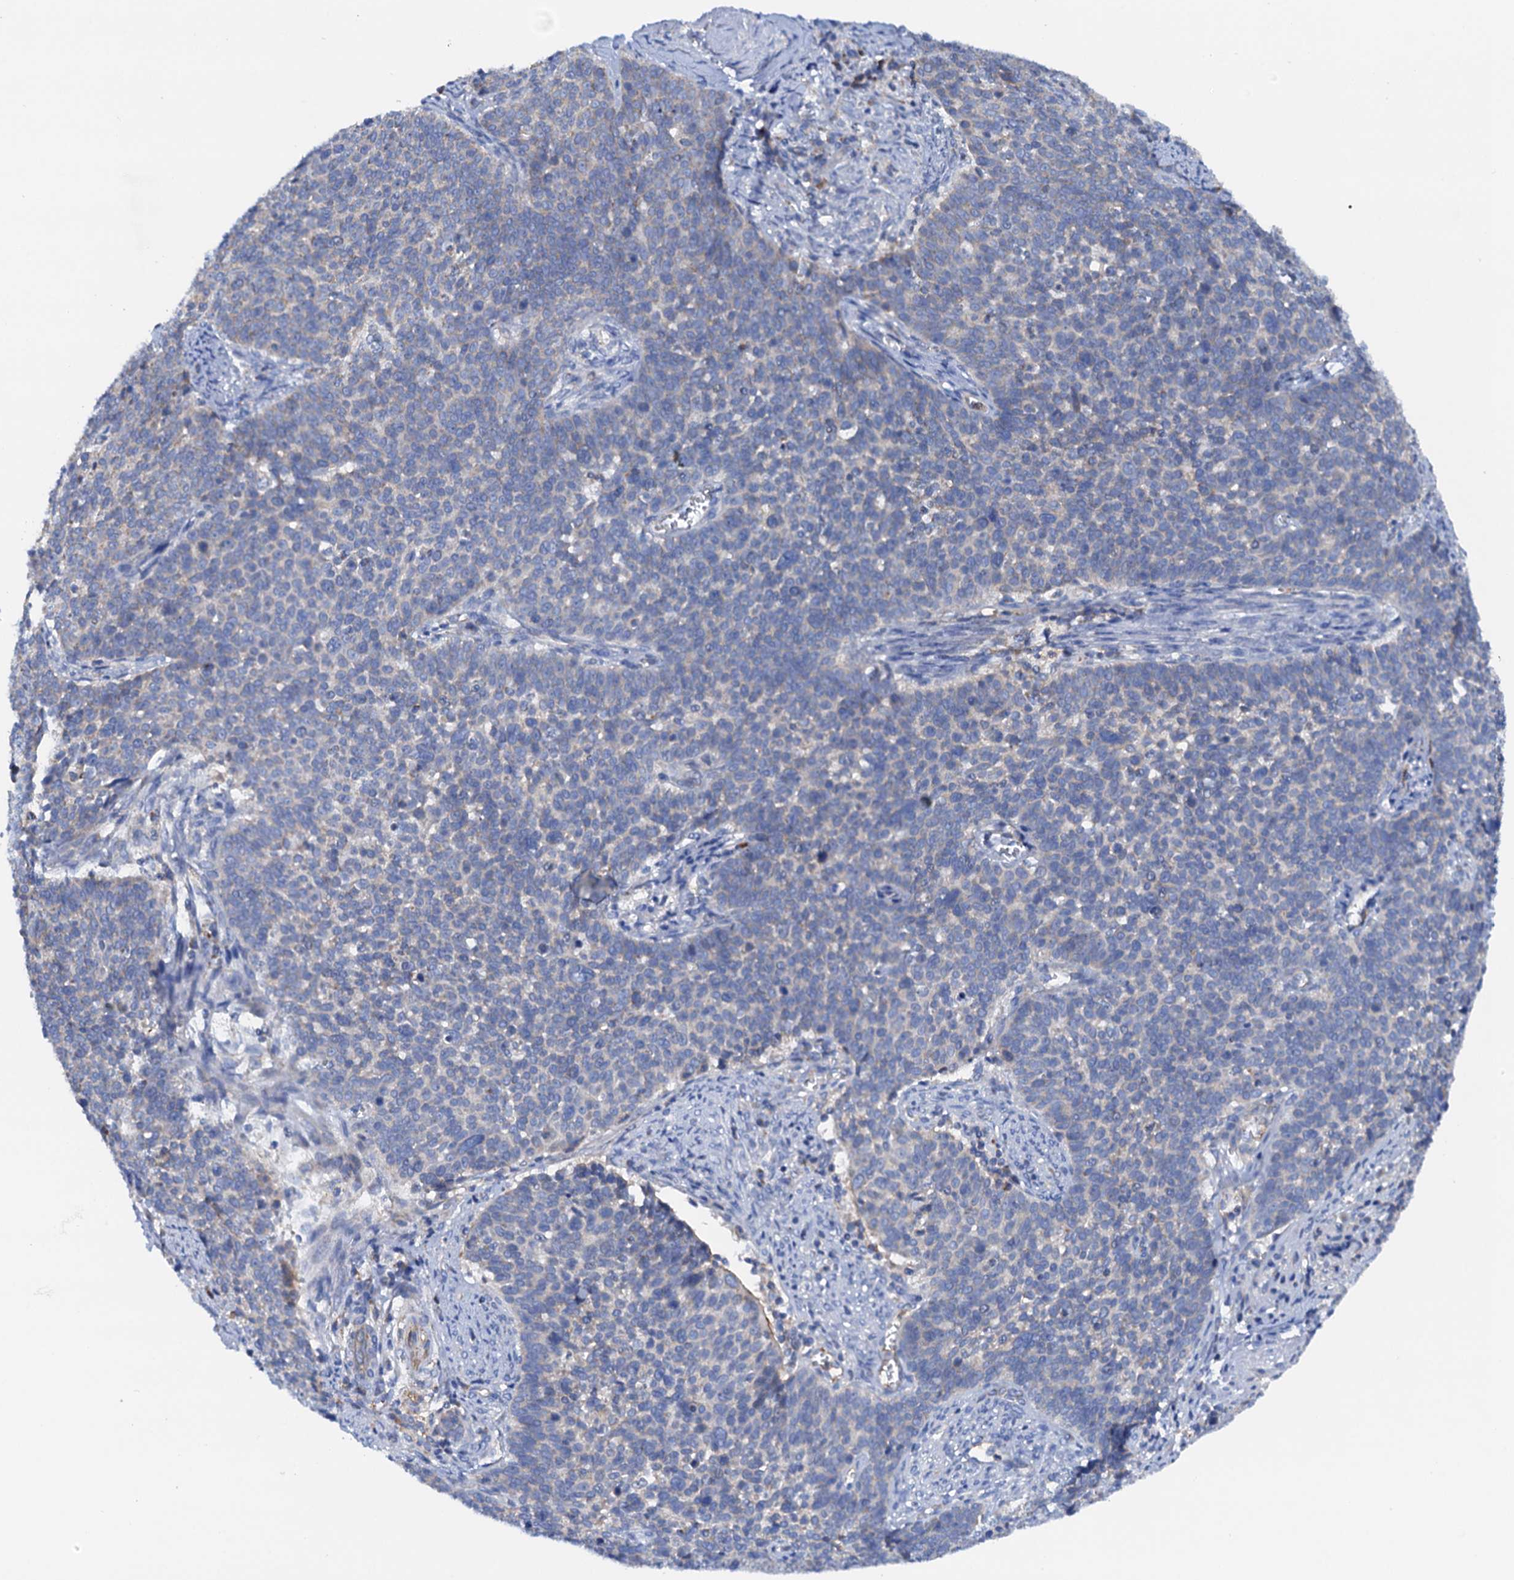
{"staining": {"intensity": "negative", "quantity": "none", "location": "none"}, "tissue": "cervical cancer", "cell_type": "Tumor cells", "image_type": "cancer", "snomed": [{"axis": "morphology", "description": "Squamous cell carcinoma, NOS"}, {"axis": "topography", "description": "Cervix"}], "caption": "Tumor cells show no significant protein expression in cervical squamous cell carcinoma.", "gene": "RASSF9", "patient": {"sex": "female", "age": 39}}